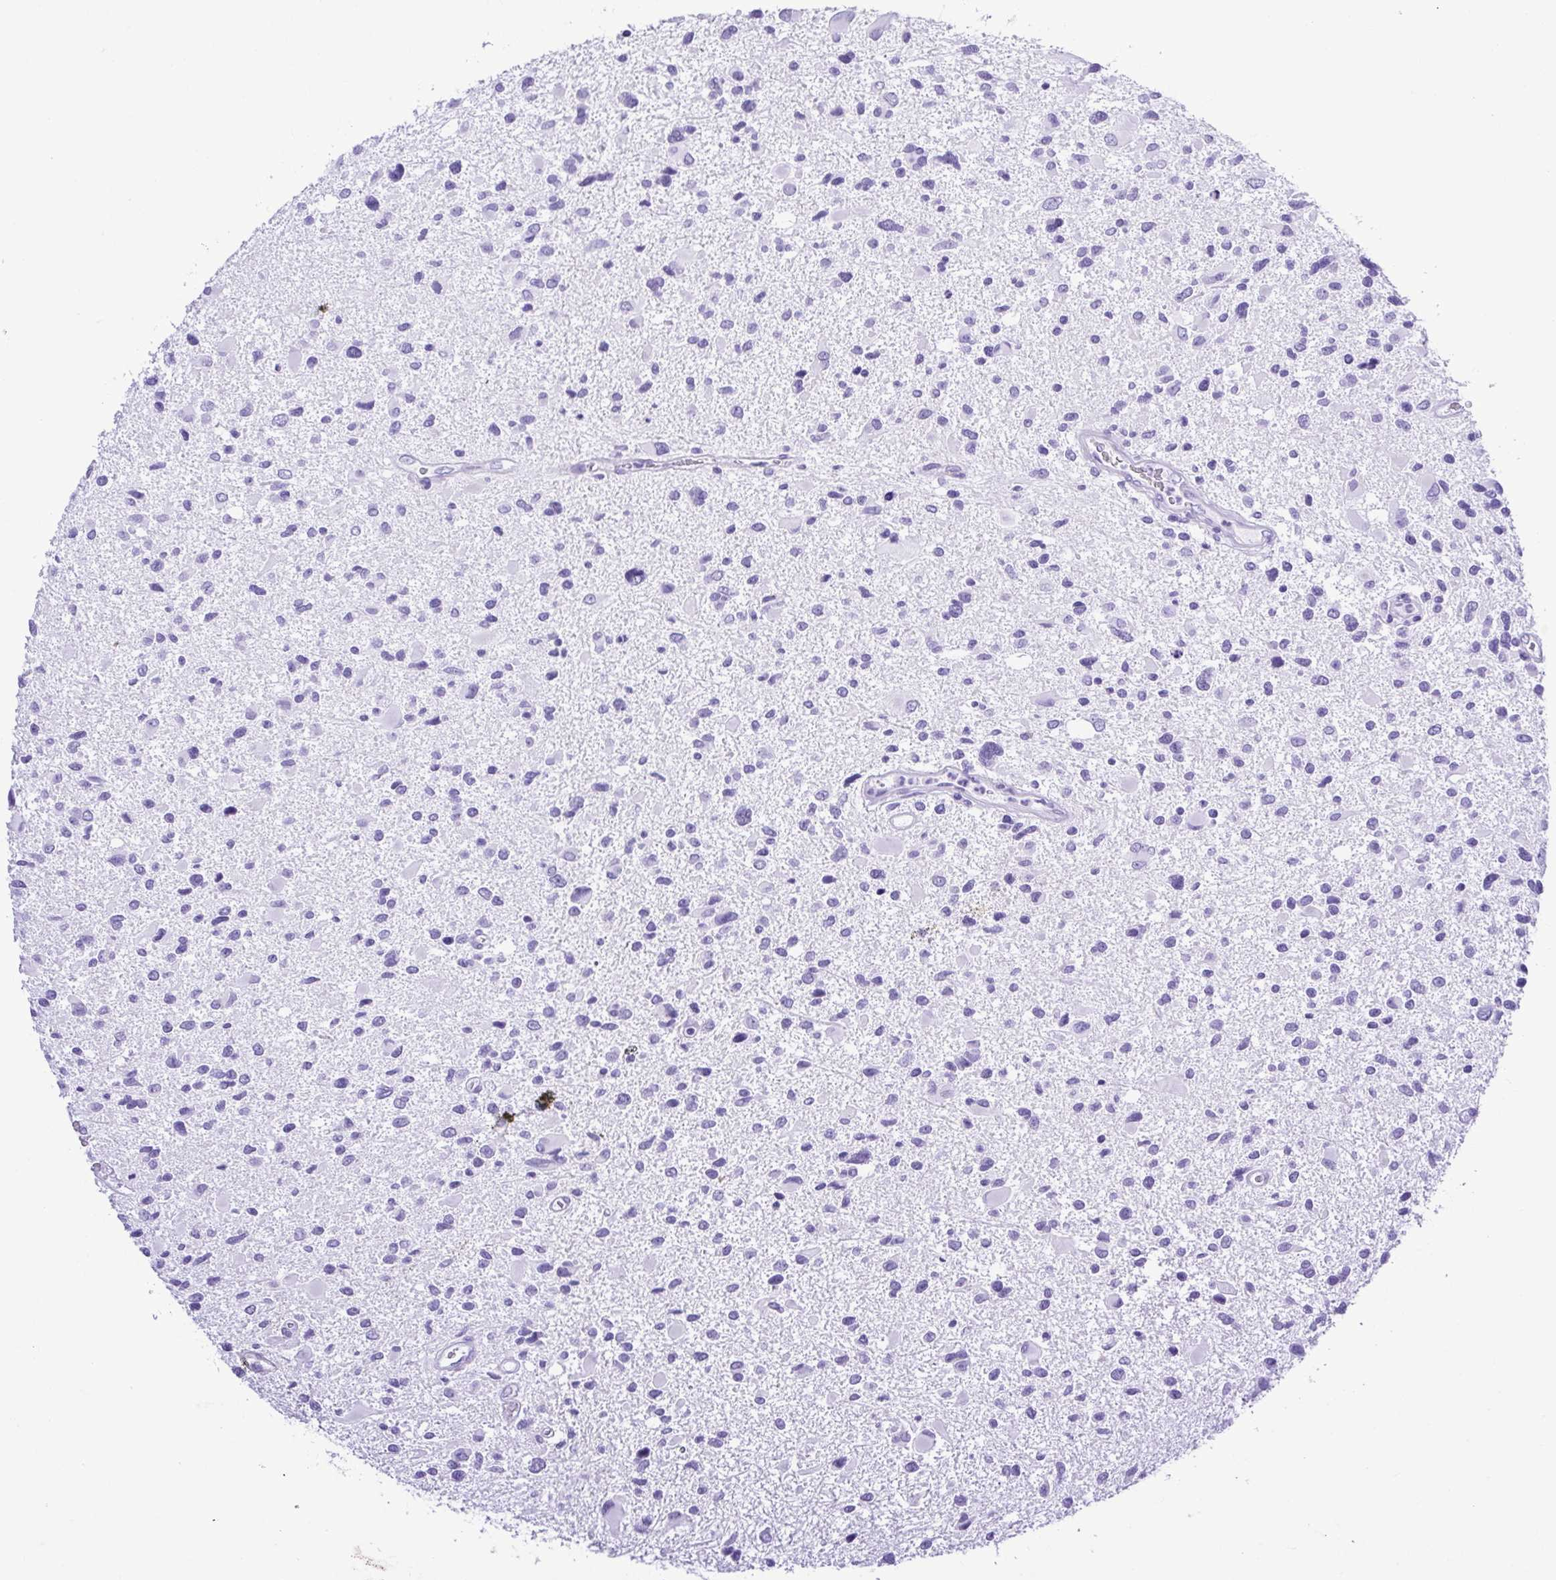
{"staining": {"intensity": "negative", "quantity": "none", "location": "none"}, "tissue": "glioma", "cell_type": "Tumor cells", "image_type": "cancer", "snomed": [{"axis": "morphology", "description": "Glioma, malignant, Low grade"}, {"axis": "topography", "description": "Brain"}], "caption": "DAB (3,3'-diaminobenzidine) immunohistochemical staining of human glioma displays no significant staining in tumor cells.", "gene": "SYT1", "patient": {"sex": "female", "age": 32}}